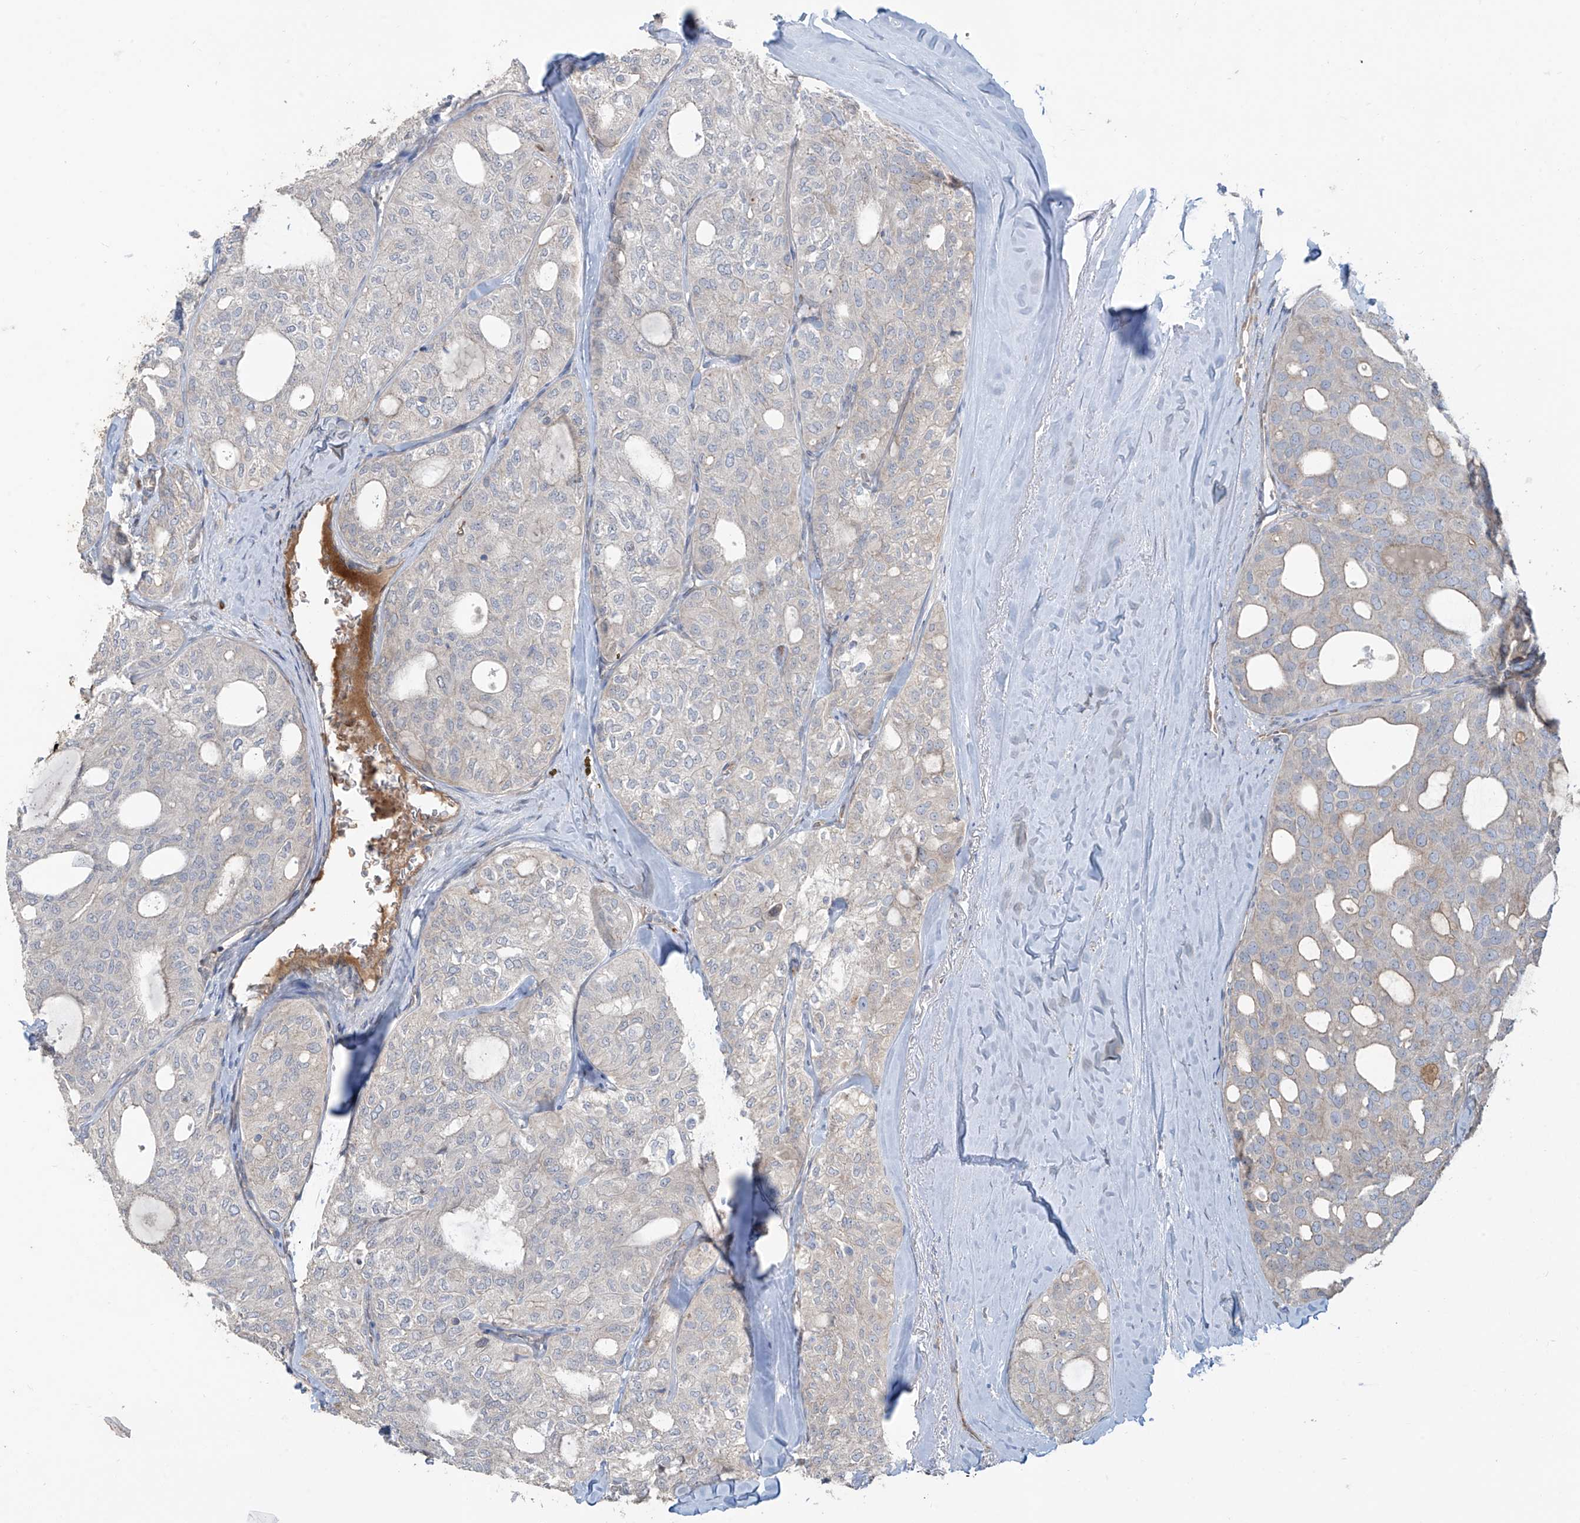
{"staining": {"intensity": "negative", "quantity": "none", "location": "none"}, "tissue": "thyroid cancer", "cell_type": "Tumor cells", "image_type": "cancer", "snomed": [{"axis": "morphology", "description": "Follicular adenoma carcinoma, NOS"}, {"axis": "topography", "description": "Thyroid gland"}], "caption": "High power microscopy histopathology image of an IHC histopathology image of thyroid cancer (follicular adenoma carcinoma), revealing no significant expression in tumor cells.", "gene": "ABTB1", "patient": {"sex": "male", "age": 75}}